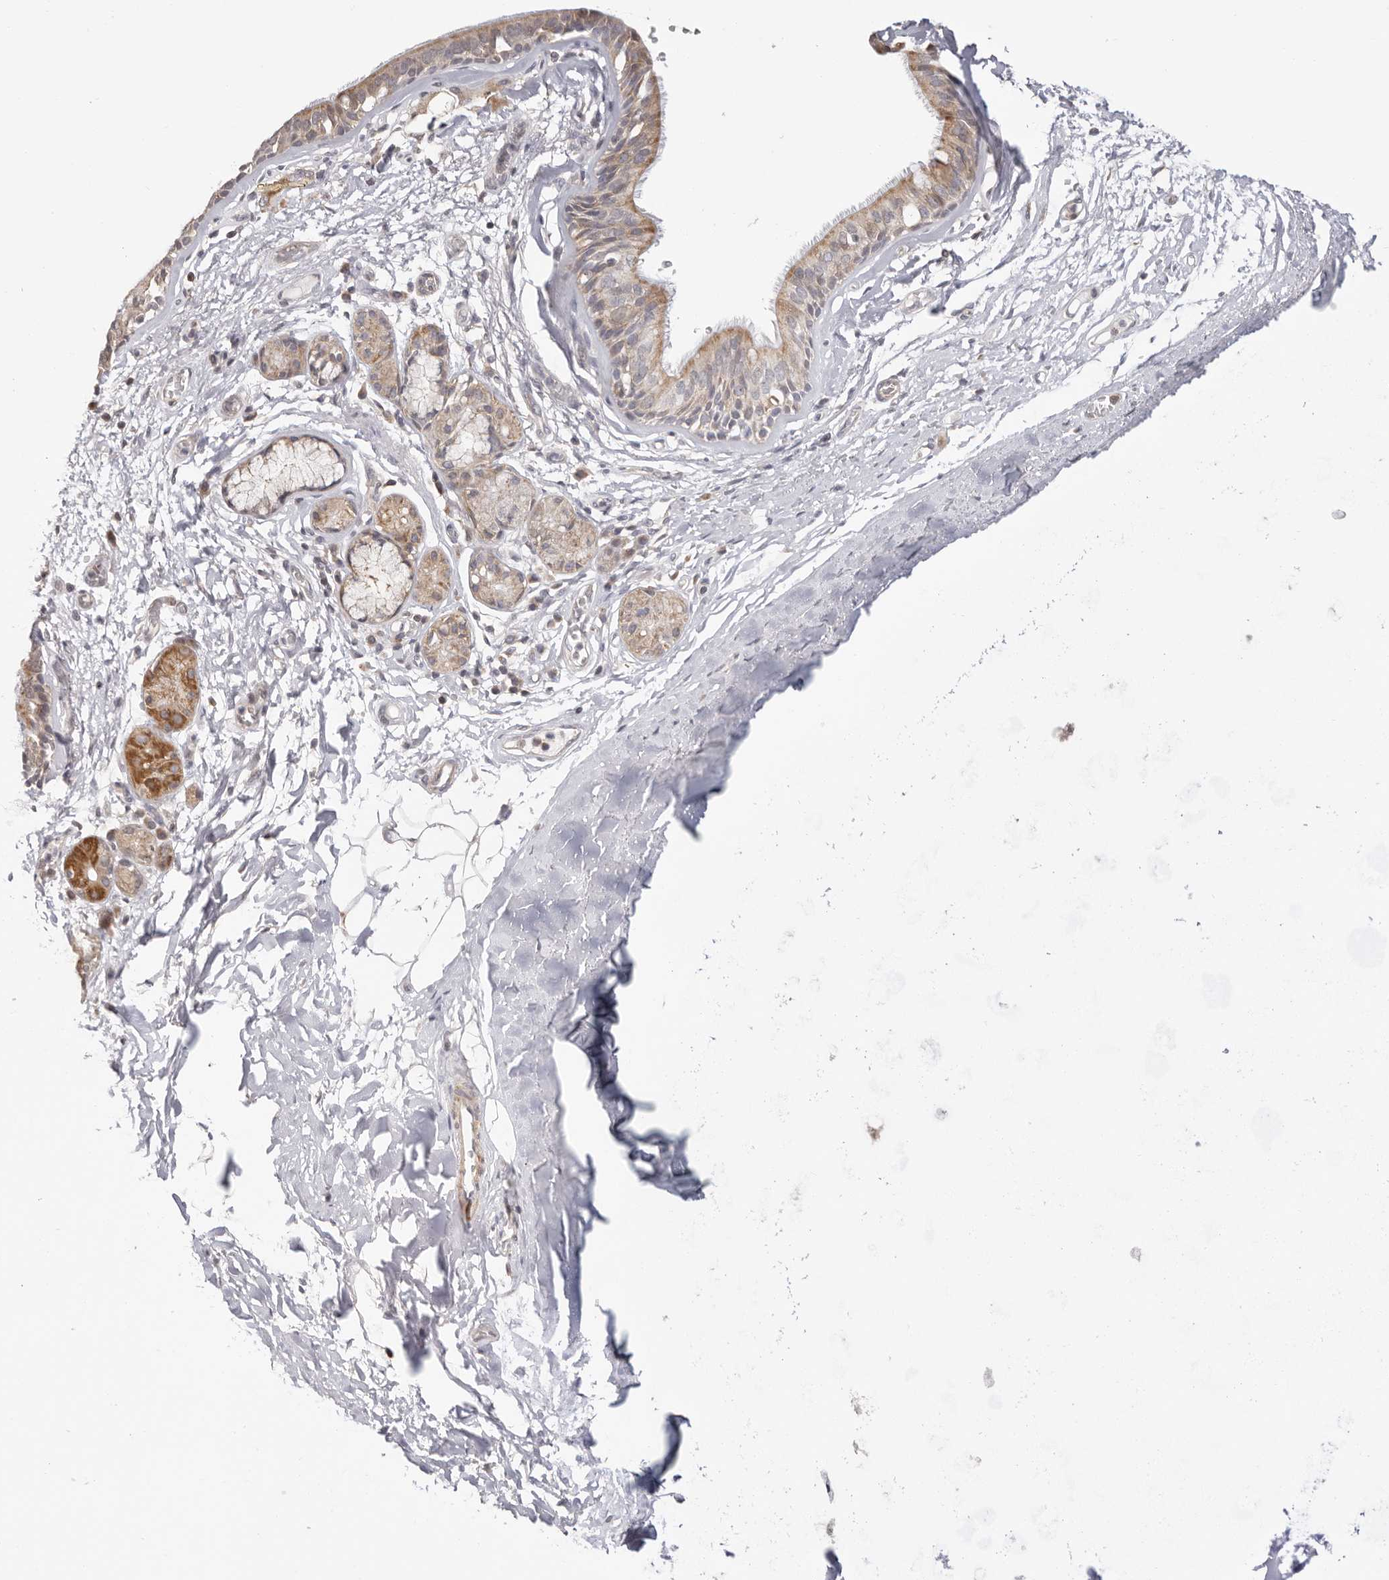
{"staining": {"intensity": "weak", "quantity": ">75%", "location": "cytoplasmic/membranous"}, "tissue": "bronchus", "cell_type": "Respiratory epithelial cells", "image_type": "normal", "snomed": [{"axis": "morphology", "description": "Normal tissue, NOS"}, {"axis": "topography", "description": "Cartilage tissue"}], "caption": "Protein analysis of normal bronchus reveals weak cytoplasmic/membranous positivity in approximately >75% of respiratory epithelial cells.", "gene": "KCMF1", "patient": {"sex": "female", "age": 63}}